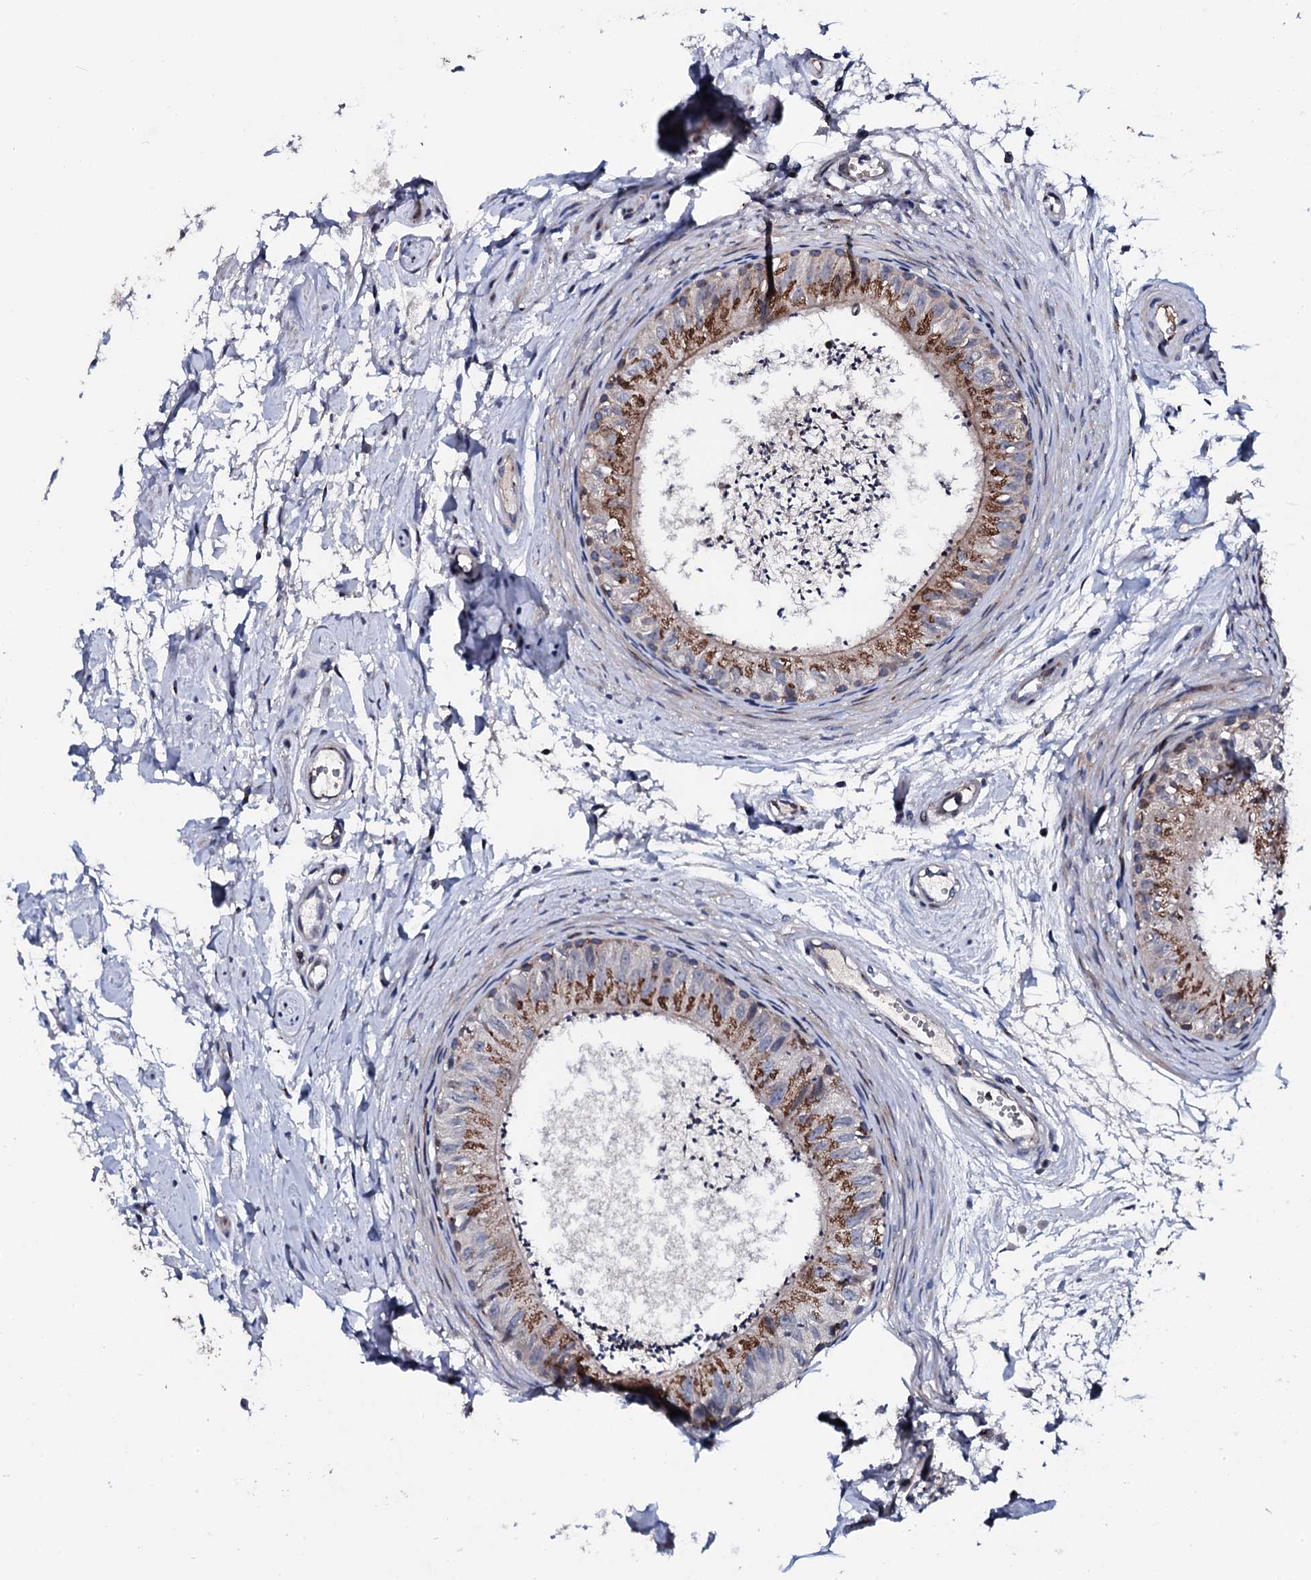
{"staining": {"intensity": "moderate", "quantity": ">75%", "location": "cytoplasmic/membranous"}, "tissue": "epididymis", "cell_type": "Glandular cells", "image_type": "normal", "snomed": [{"axis": "morphology", "description": "Normal tissue, NOS"}, {"axis": "topography", "description": "Epididymis"}], "caption": "Brown immunohistochemical staining in normal epididymis exhibits moderate cytoplasmic/membranous positivity in about >75% of glandular cells.", "gene": "PLET1", "patient": {"sex": "male", "age": 56}}